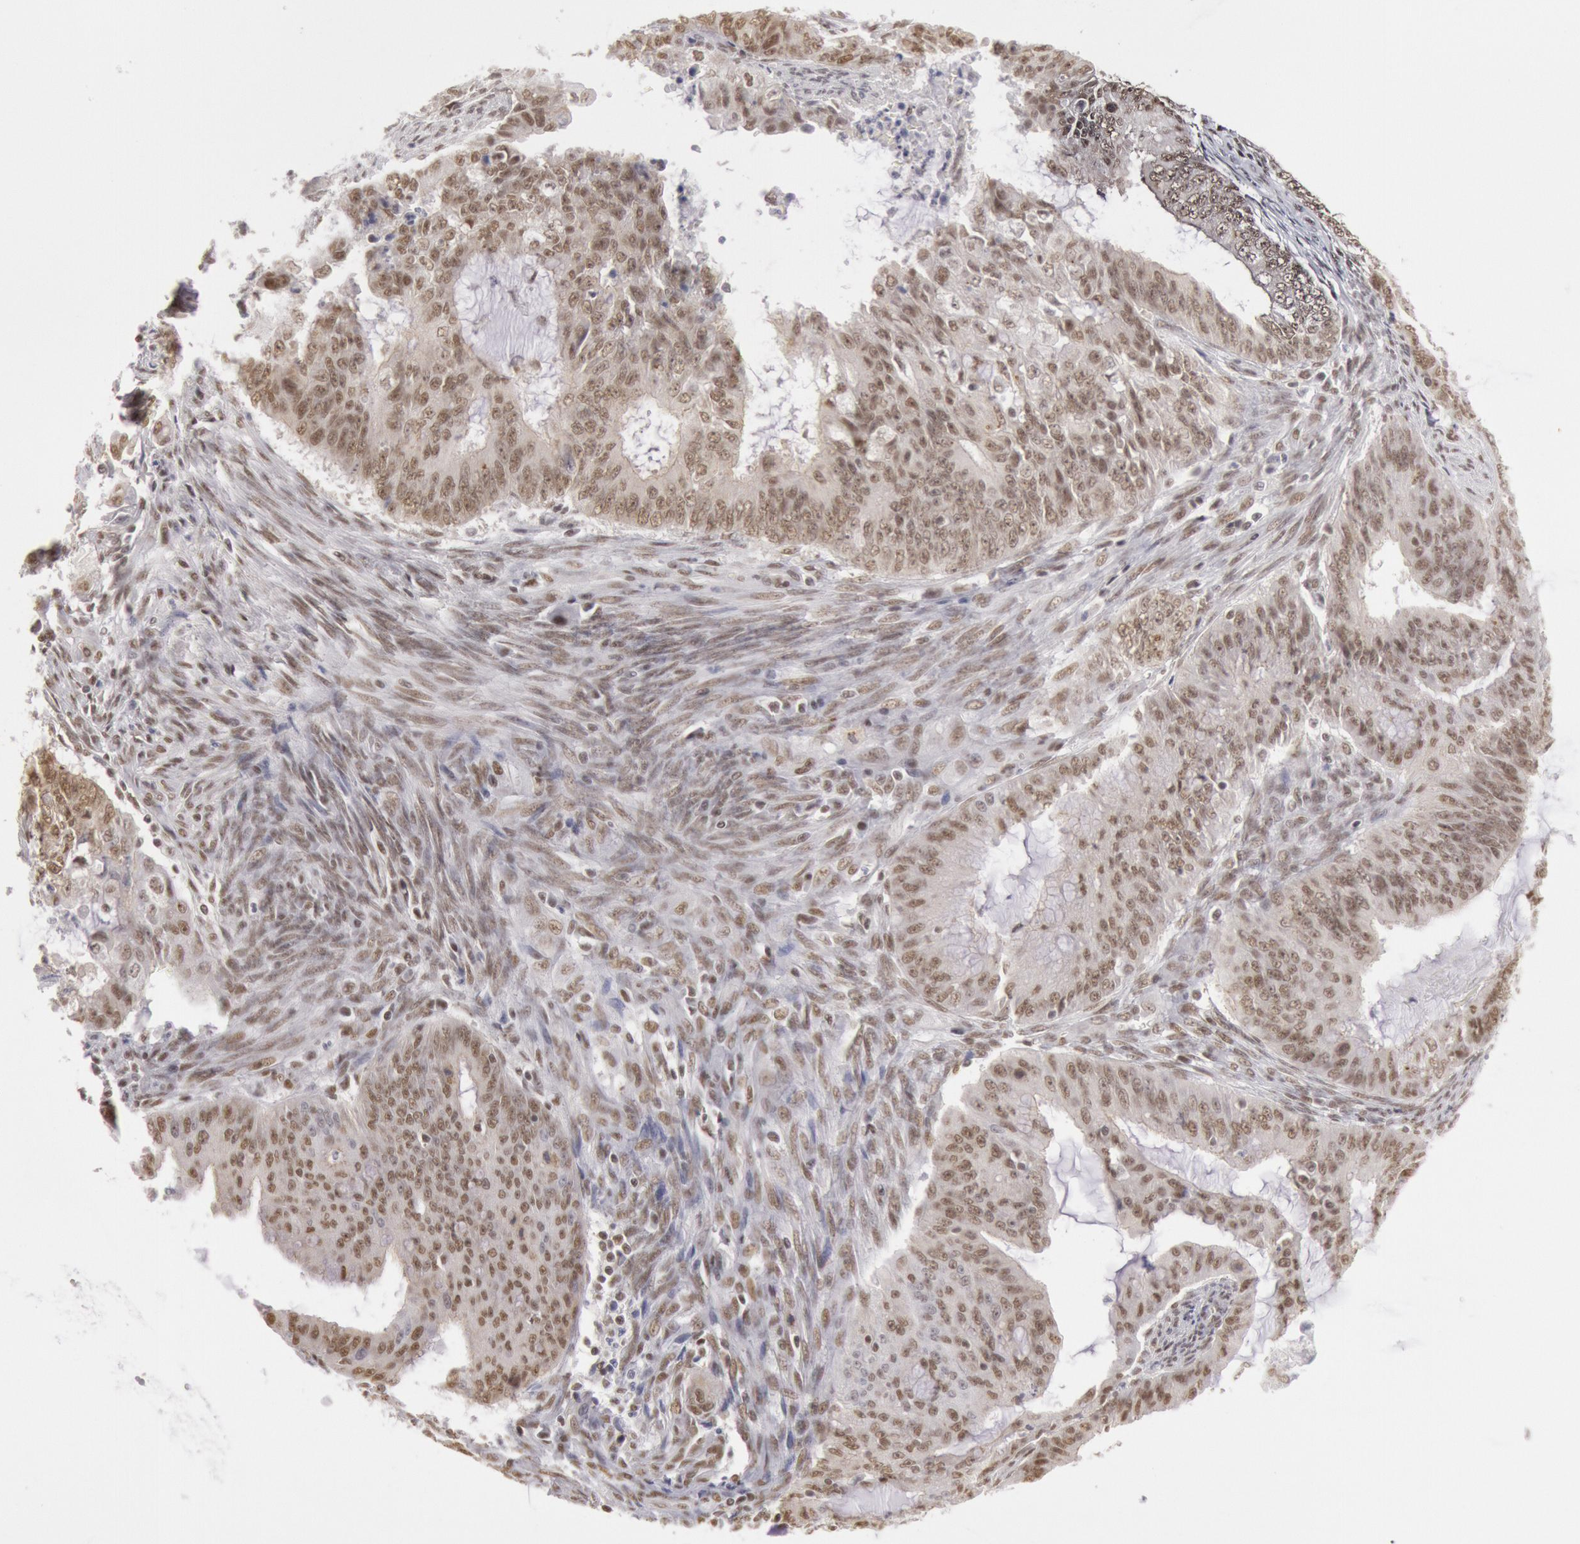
{"staining": {"intensity": "moderate", "quantity": "25%-75%", "location": "nuclear"}, "tissue": "endometrial cancer", "cell_type": "Tumor cells", "image_type": "cancer", "snomed": [{"axis": "morphology", "description": "Adenocarcinoma, NOS"}, {"axis": "topography", "description": "Endometrium"}], "caption": "Immunohistochemistry (DAB (3,3'-diaminobenzidine)) staining of endometrial cancer demonstrates moderate nuclear protein positivity in about 25%-75% of tumor cells.", "gene": "ESS2", "patient": {"sex": "female", "age": 75}}